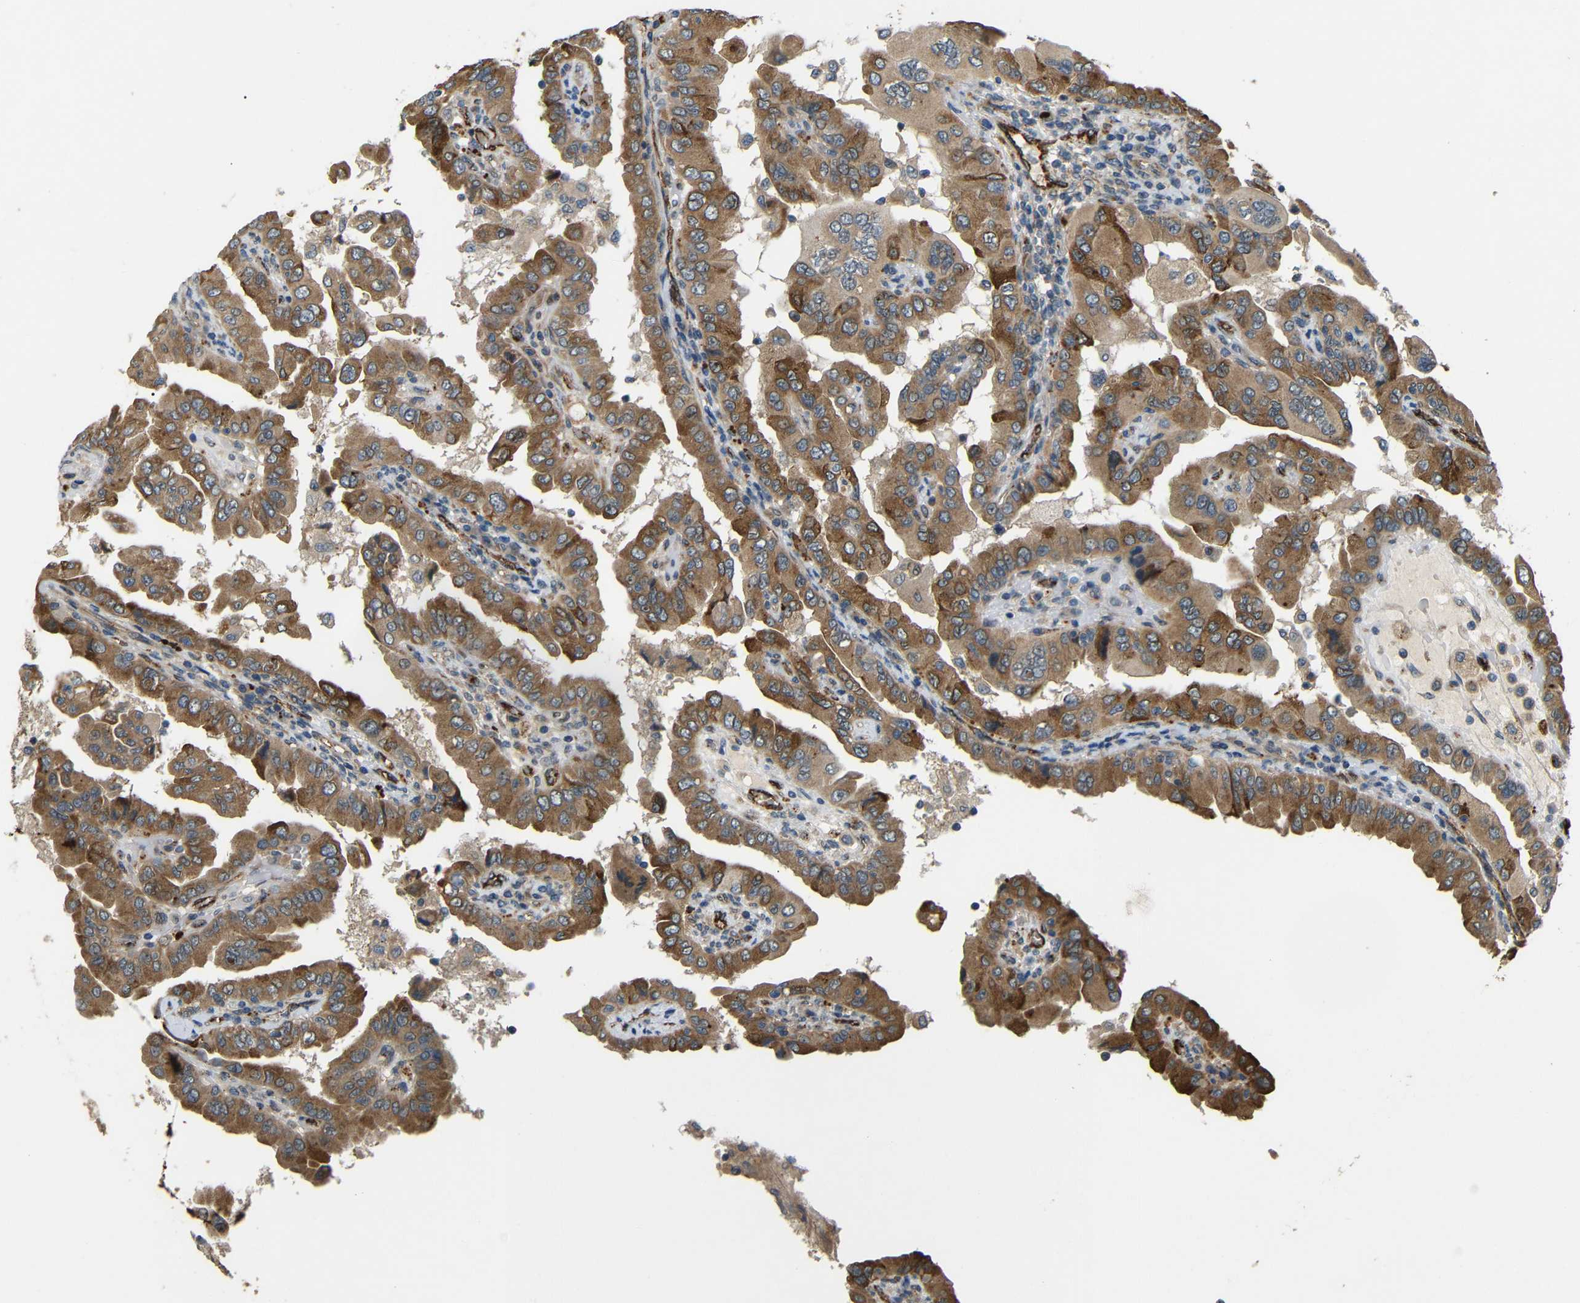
{"staining": {"intensity": "moderate", "quantity": ">75%", "location": "cytoplasmic/membranous"}, "tissue": "thyroid cancer", "cell_type": "Tumor cells", "image_type": "cancer", "snomed": [{"axis": "morphology", "description": "Papillary adenocarcinoma, NOS"}, {"axis": "topography", "description": "Thyroid gland"}], "caption": "Thyroid cancer (papillary adenocarcinoma) stained with DAB IHC demonstrates medium levels of moderate cytoplasmic/membranous positivity in approximately >75% of tumor cells.", "gene": "ATP7A", "patient": {"sex": "male", "age": 33}}